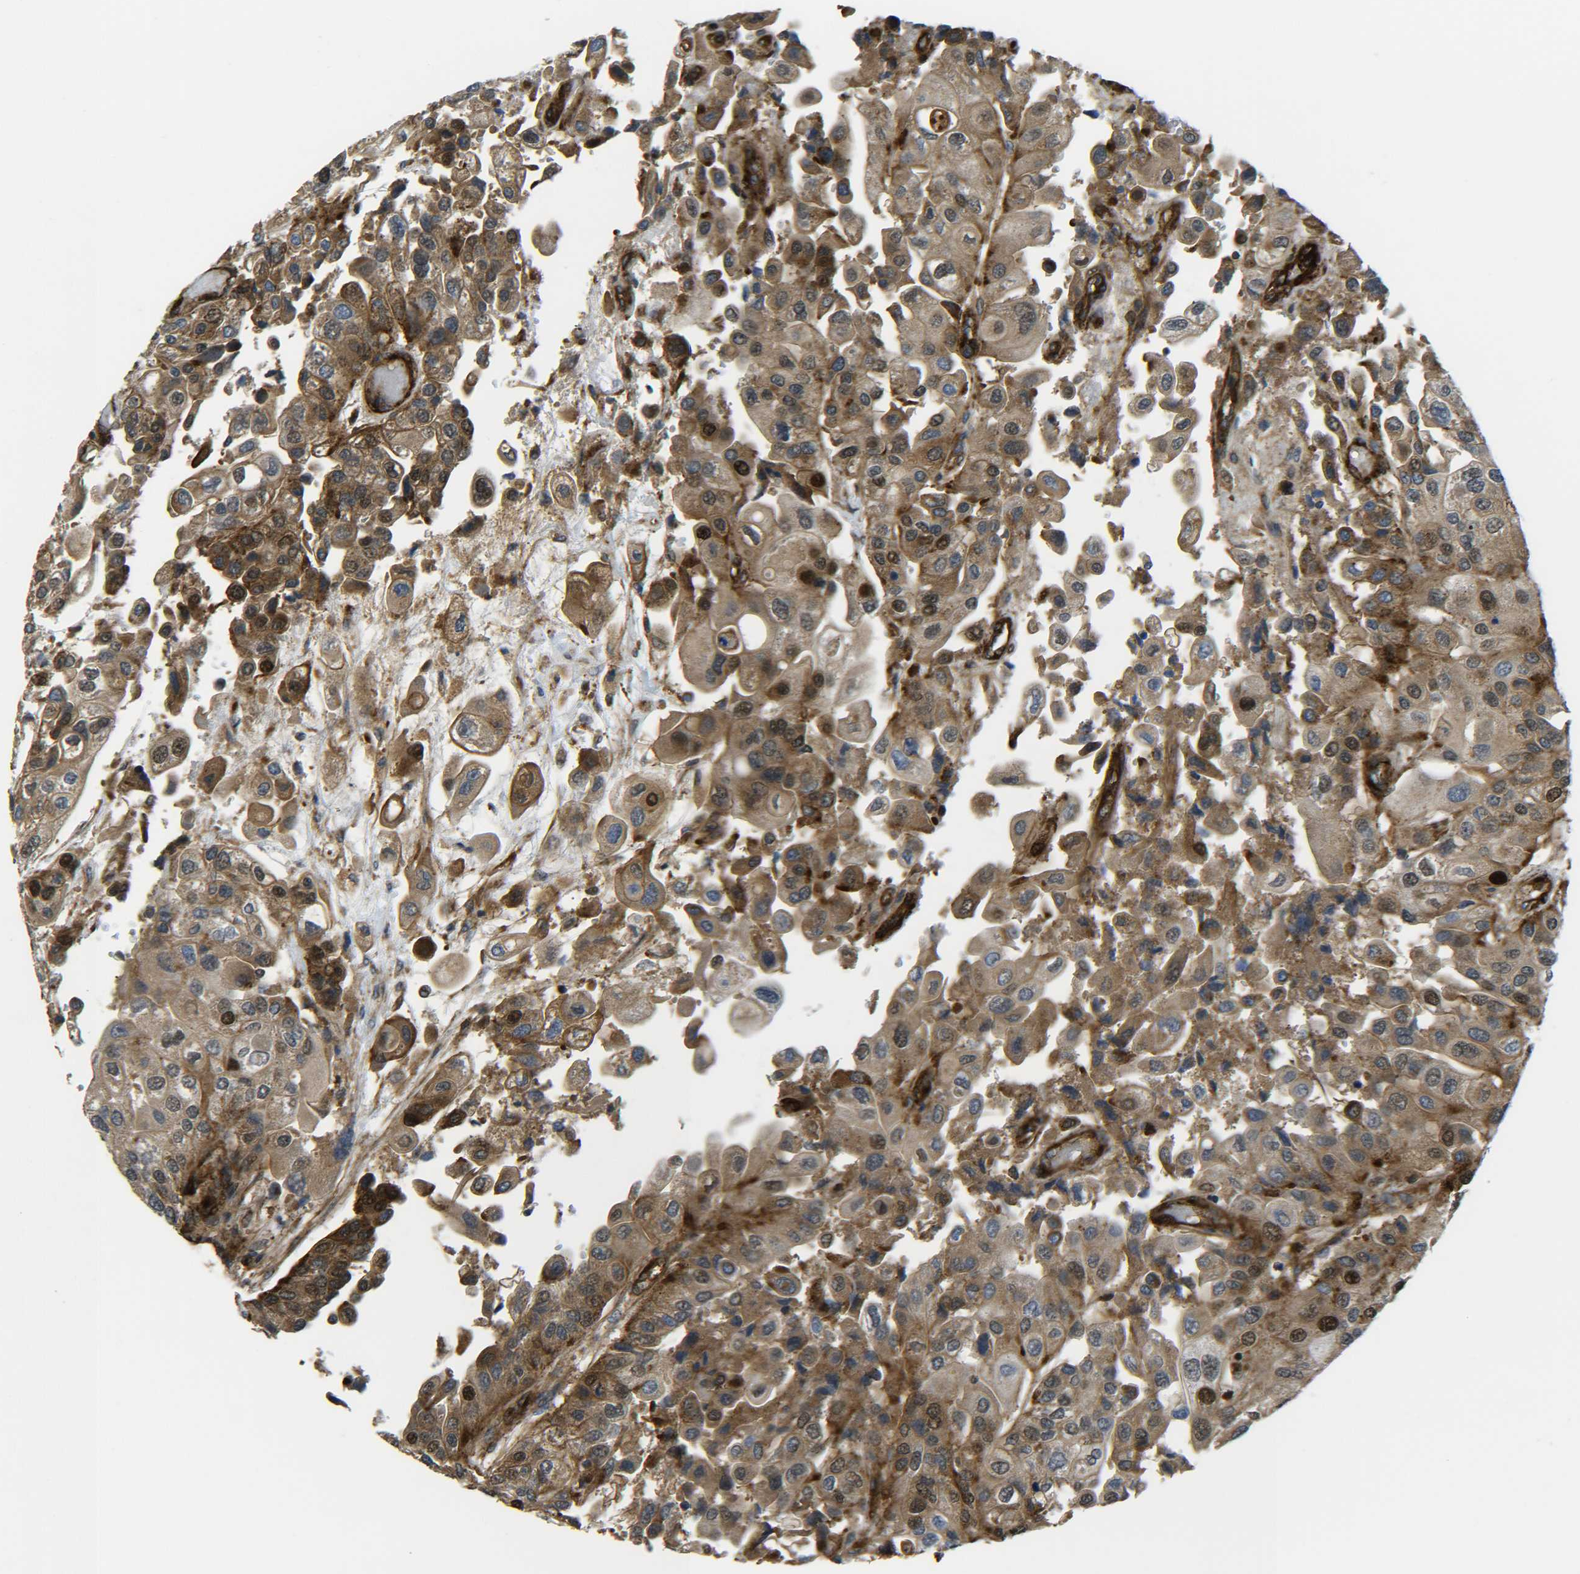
{"staining": {"intensity": "strong", "quantity": ">75%", "location": "cytoplasmic/membranous,nuclear"}, "tissue": "urothelial cancer", "cell_type": "Tumor cells", "image_type": "cancer", "snomed": [{"axis": "morphology", "description": "Urothelial carcinoma, High grade"}, {"axis": "topography", "description": "Urinary bladder"}], "caption": "Immunohistochemistry (DAB) staining of urothelial carcinoma (high-grade) demonstrates strong cytoplasmic/membranous and nuclear protein staining in about >75% of tumor cells. (DAB = brown stain, brightfield microscopy at high magnification).", "gene": "ECE1", "patient": {"sex": "female", "age": 64}}